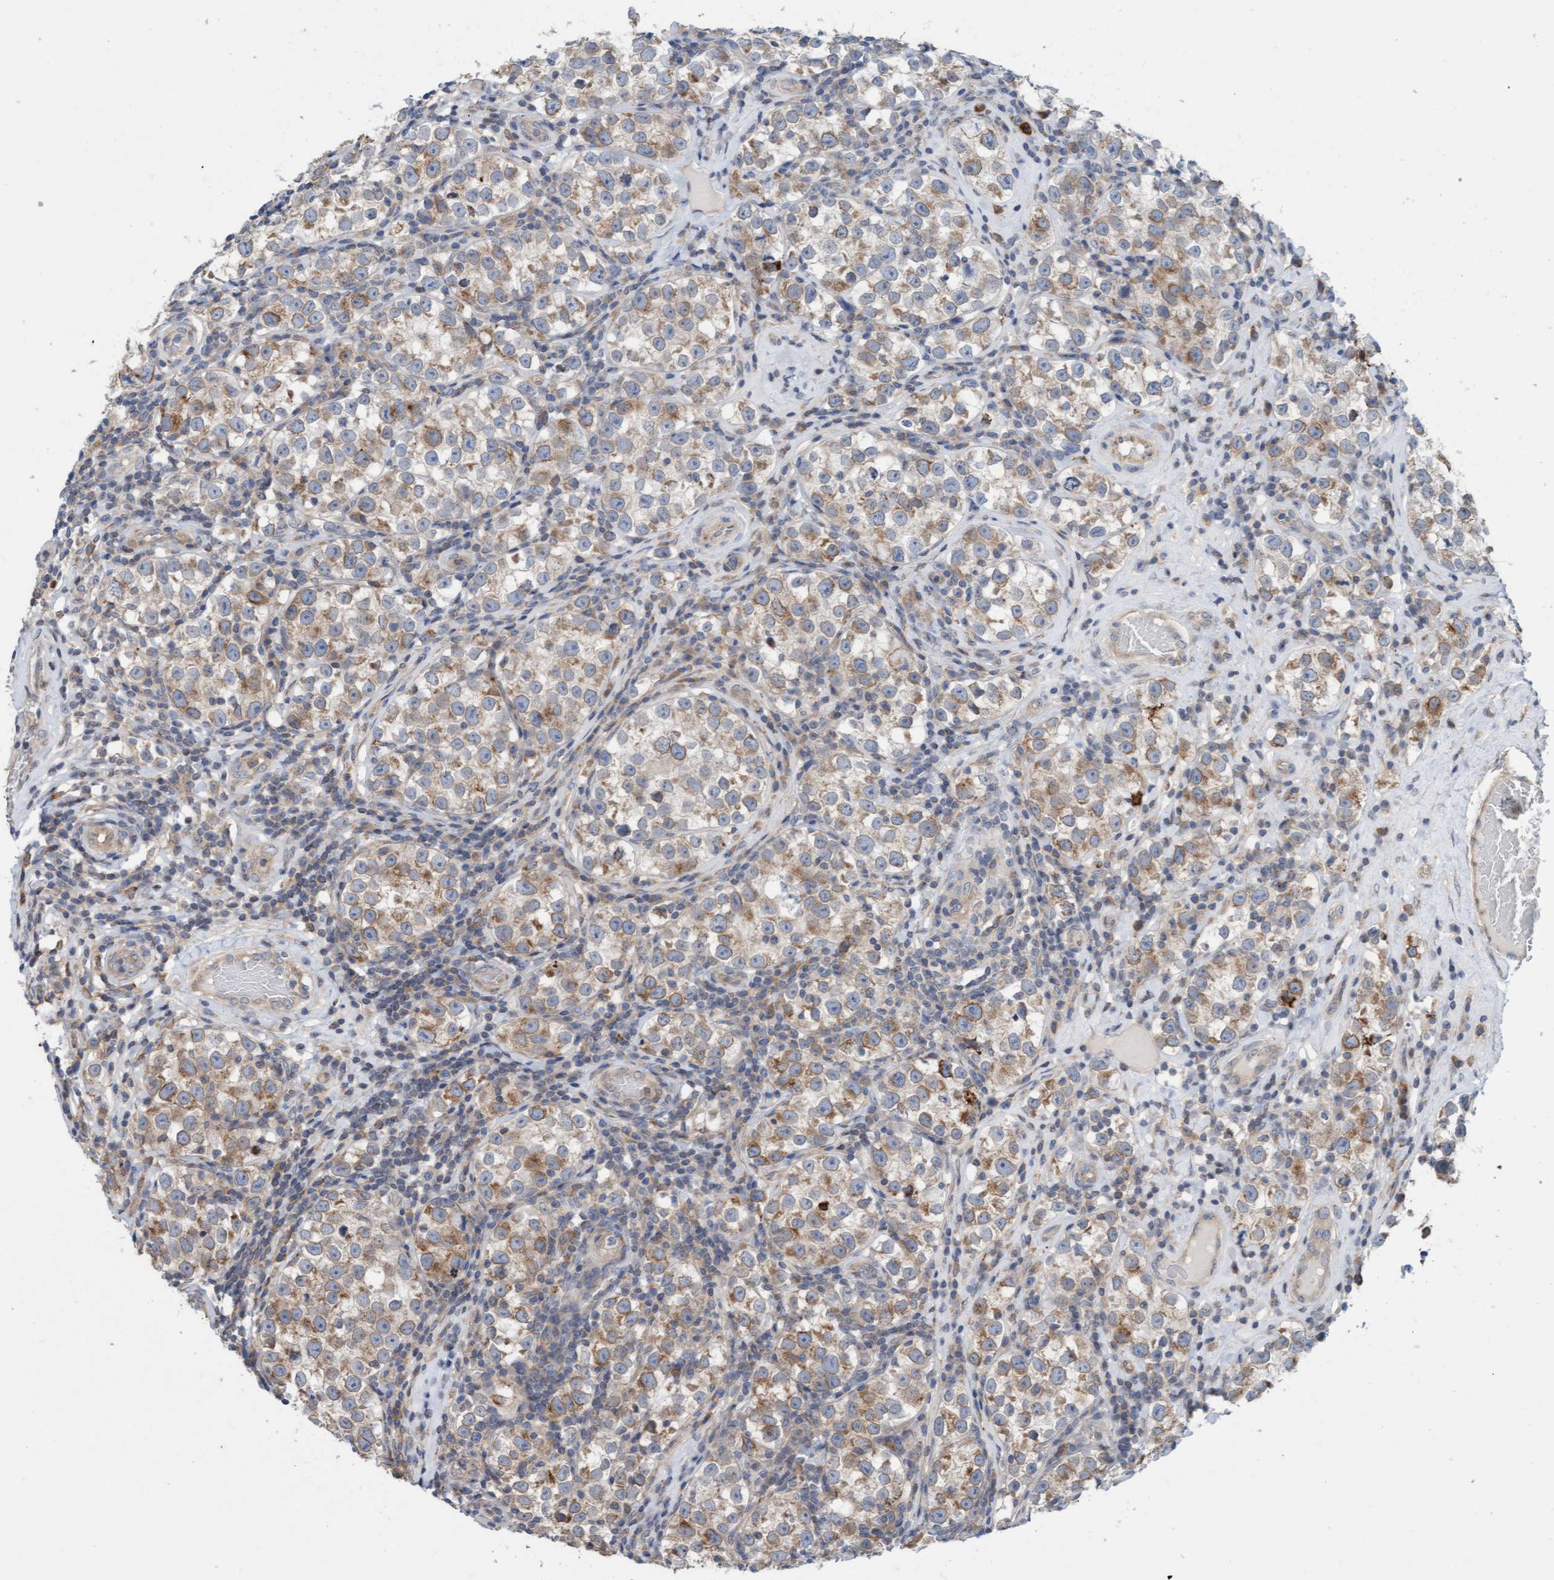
{"staining": {"intensity": "weak", "quantity": ">75%", "location": "cytoplasmic/membranous"}, "tissue": "testis cancer", "cell_type": "Tumor cells", "image_type": "cancer", "snomed": [{"axis": "morphology", "description": "Normal tissue, NOS"}, {"axis": "morphology", "description": "Seminoma, NOS"}, {"axis": "topography", "description": "Testis"}], "caption": "Protein expression analysis of testis seminoma demonstrates weak cytoplasmic/membranous staining in about >75% of tumor cells.", "gene": "MMP8", "patient": {"sex": "male", "age": 43}}